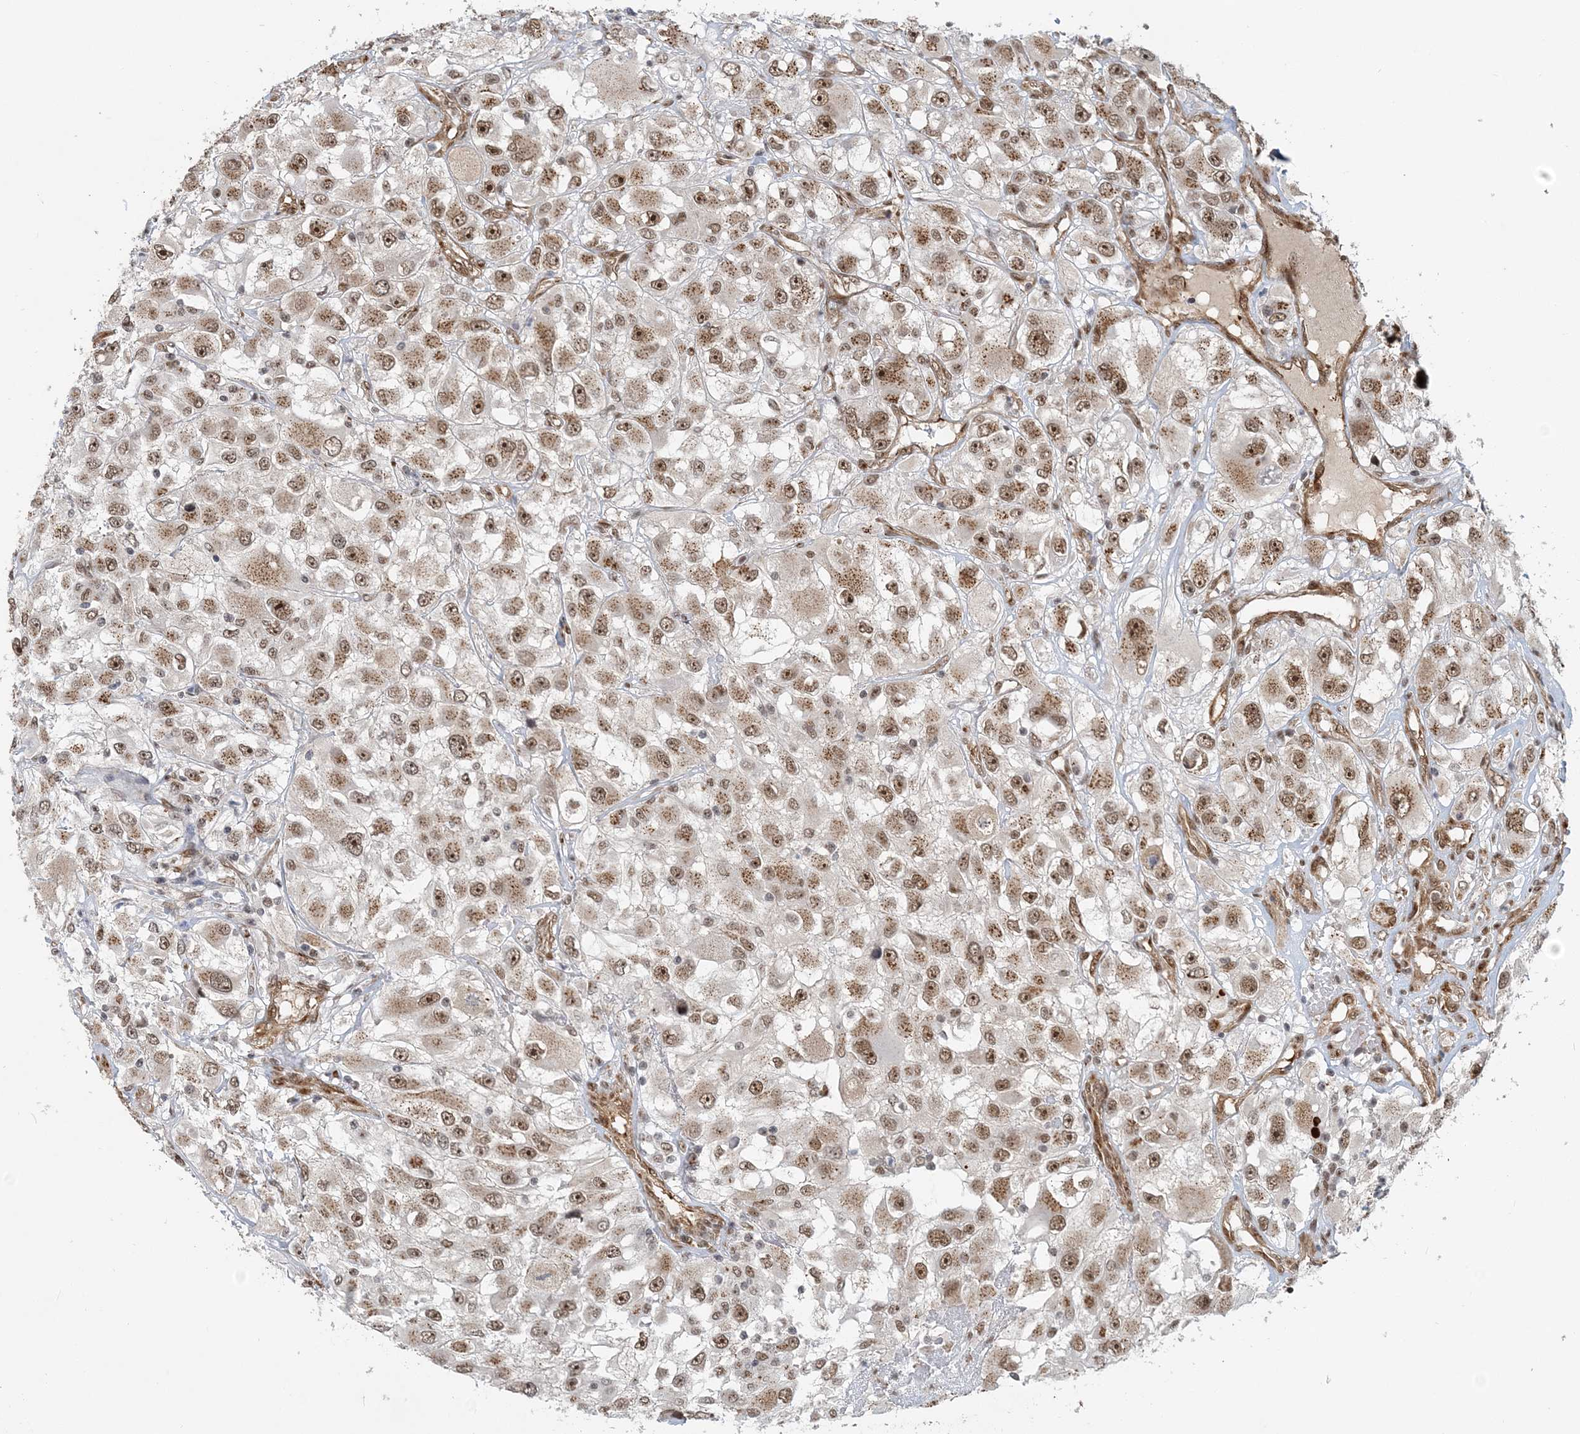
{"staining": {"intensity": "moderate", "quantity": ">75%", "location": "cytoplasmic/membranous,nuclear"}, "tissue": "renal cancer", "cell_type": "Tumor cells", "image_type": "cancer", "snomed": [{"axis": "morphology", "description": "Adenocarcinoma, NOS"}, {"axis": "topography", "description": "Kidney"}], "caption": "Renal cancer tissue demonstrates moderate cytoplasmic/membranous and nuclear positivity in approximately >75% of tumor cells, visualized by immunohistochemistry.", "gene": "PLRG1", "patient": {"sex": "female", "age": 52}}